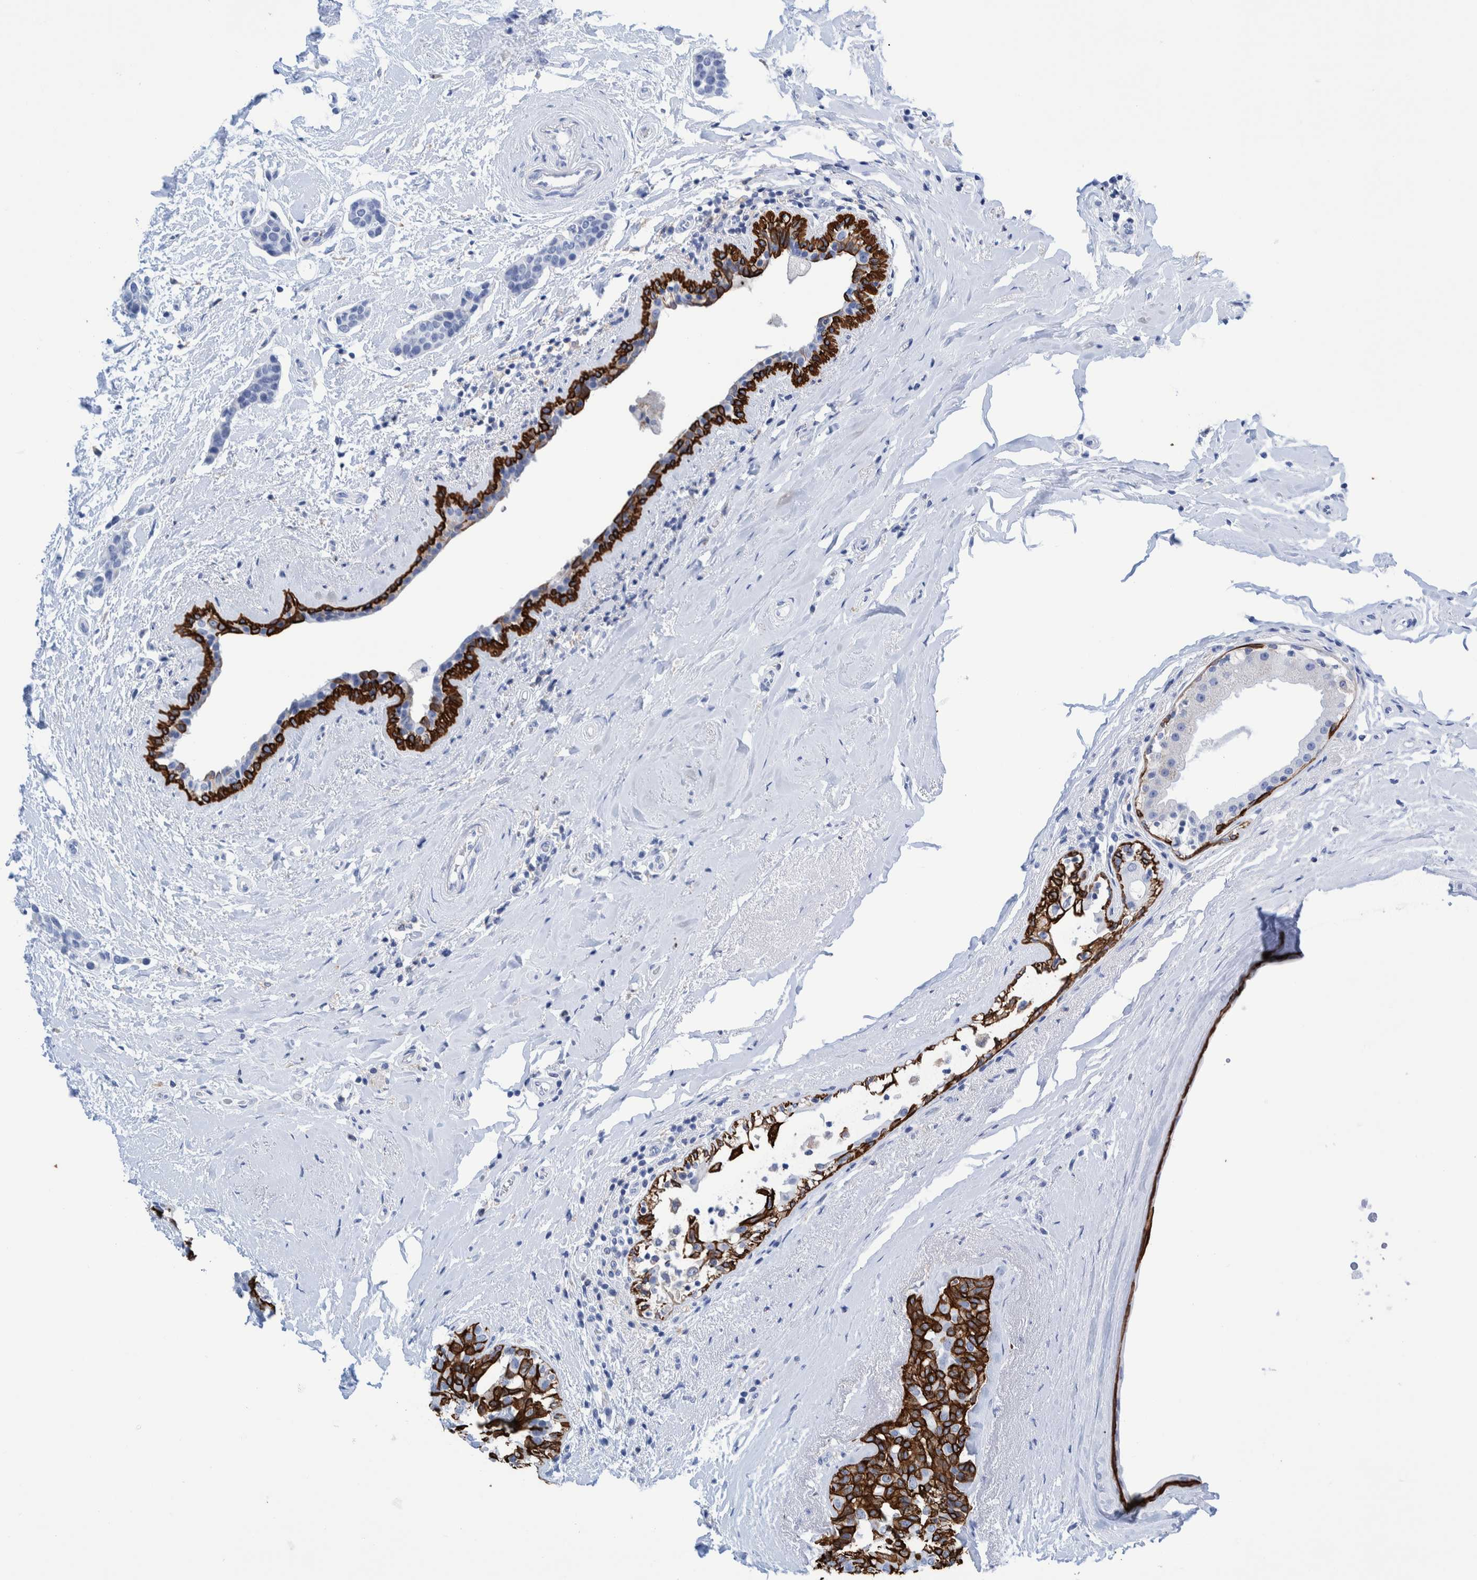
{"staining": {"intensity": "negative", "quantity": "none", "location": "none"}, "tissue": "breast cancer", "cell_type": "Tumor cells", "image_type": "cancer", "snomed": [{"axis": "morphology", "description": "Duct carcinoma"}, {"axis": "topography", "description": "Breast"}], "caption": "Invasive ductal carcinoma (breast) was stained to show a protein in brown. There is no significant staining in tumor cells.", "gene": "KRT14", "patient": {"sex": "female", "age": 55}}